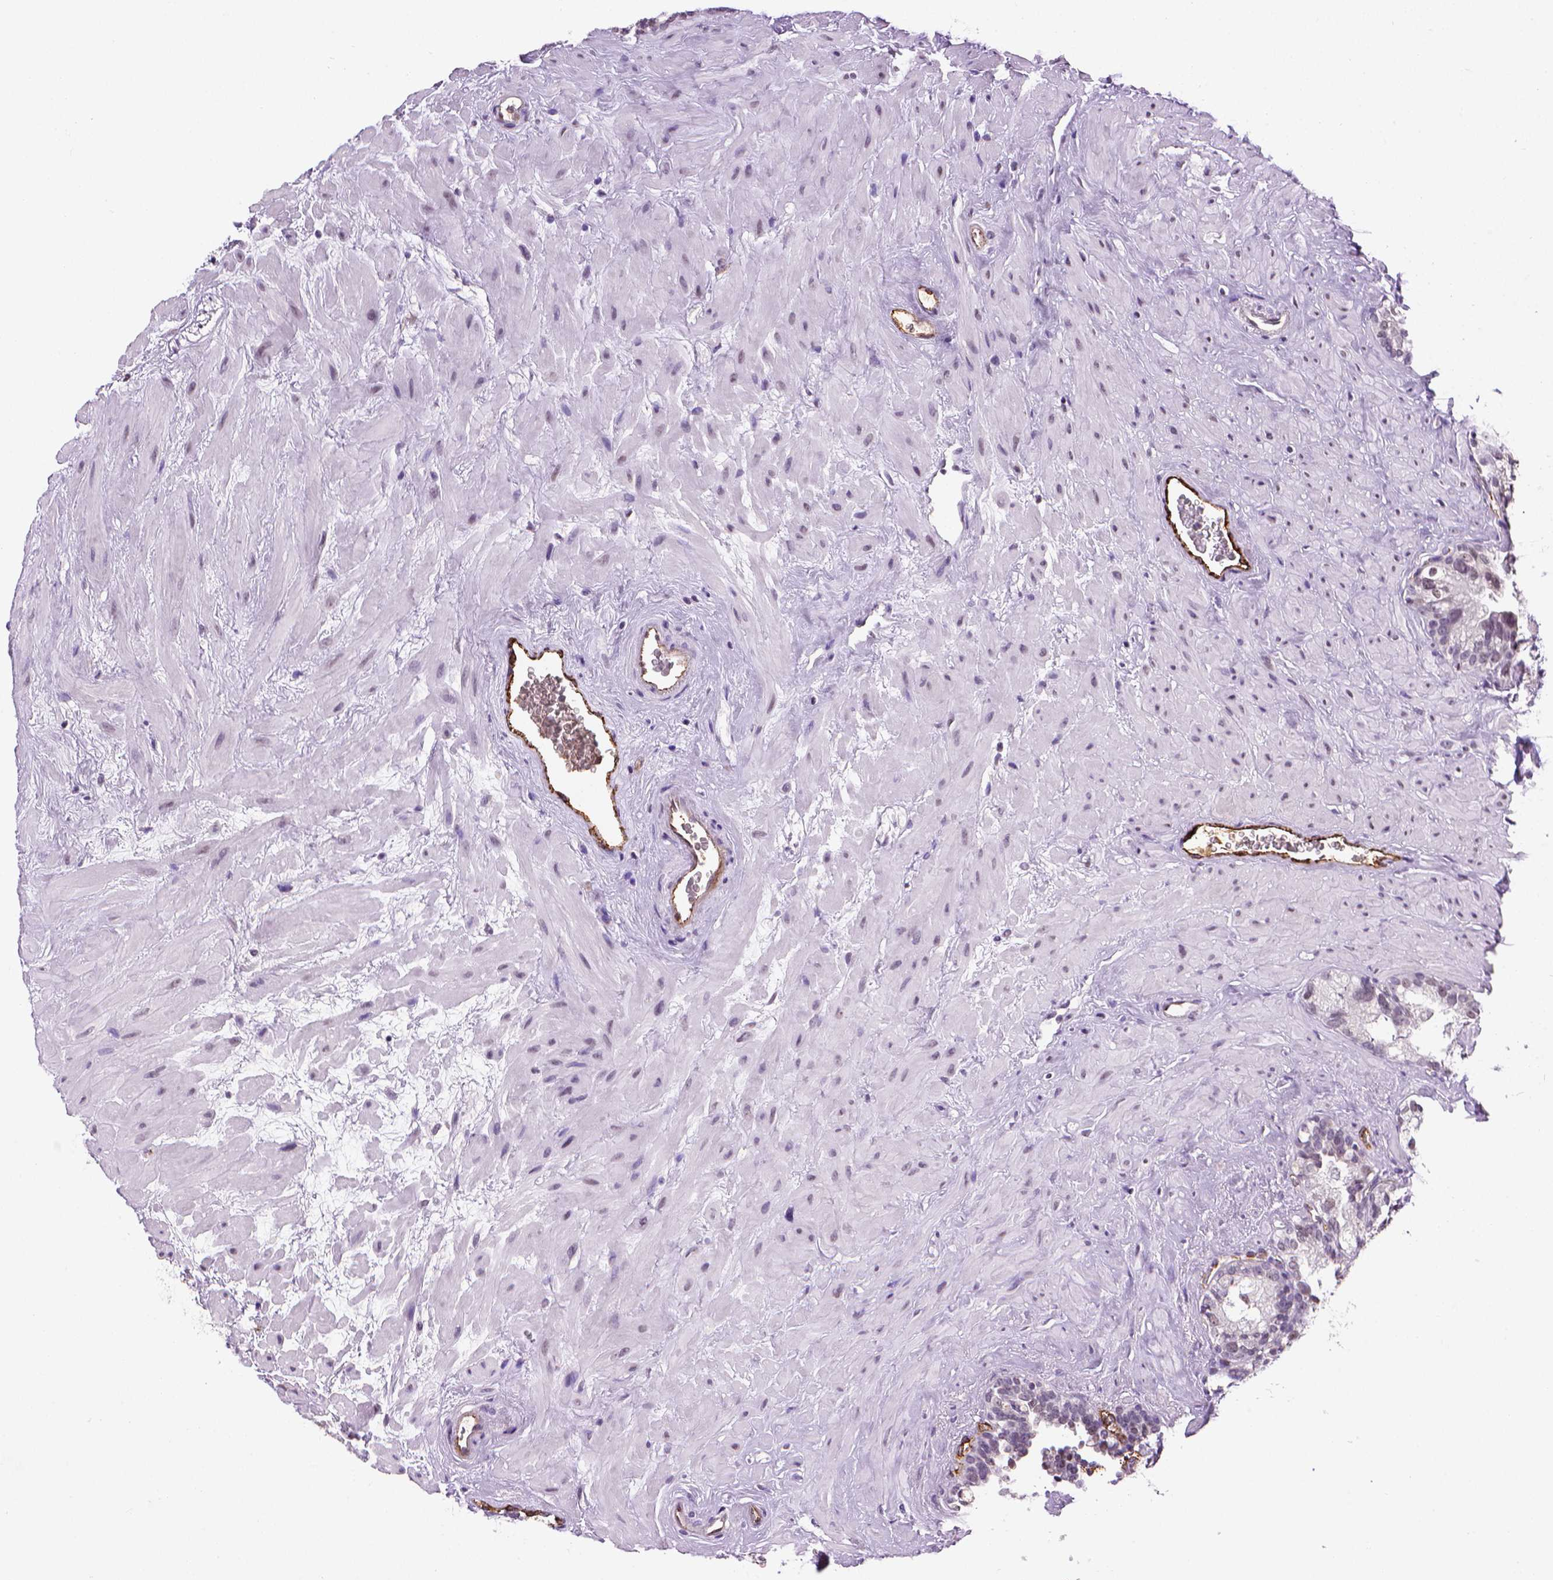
{"staining": {"intensity": "negative", "quantity": "none", "location": "none"}, "tissue": "seminal vesicle", "cell_type": "Glandular cells", "image_type": "normal", "snomed": [{"axis": "morphology", "description": "Normal tissue, NOS"}, {"axis": "topography", "description": "Seminal veicle"}], "caption": "Protein analysis of unremarkable seminal vesicle demonstrates no significant staining in glandular cells.", "gene": "VWF", "patient": {"sex": "male", "age": 71}}